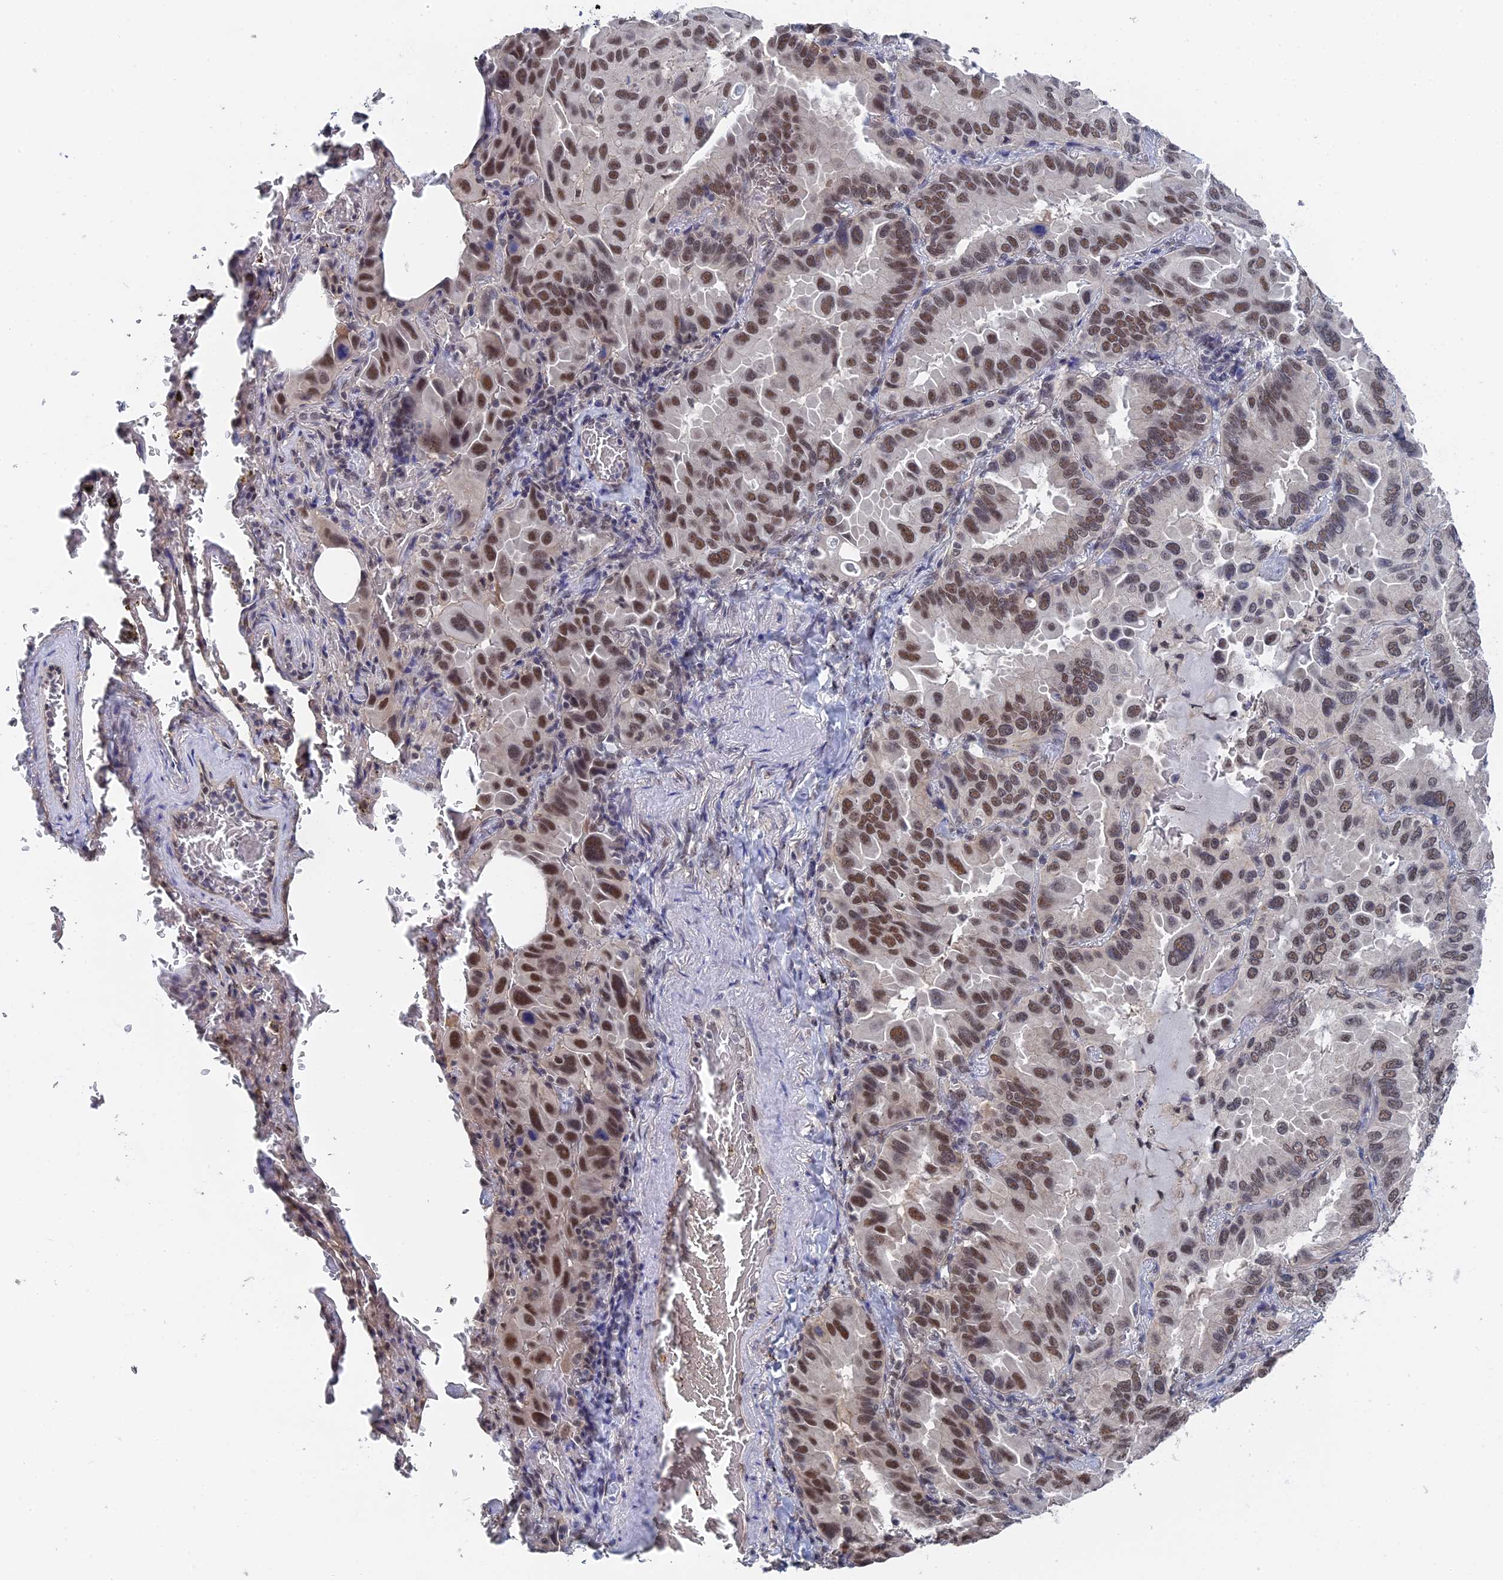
{"staining": {"intensity": "moderate", "quantity": ">75%", "location": "nuclear"}, "tissue": "lung cancer", "cell_type": "Tumor cells", "image_type": "cancer", "snomed": [{"axis": "morphology", "description": "Adenocarcinoma, NOS"}, {"axis": "topography", "description": "Lung"}], "caption": "This is a photomicrograph of IHC staining of adenocarcinoma (lung), which shows moderate expression in the nuclear of tumor cells.", "gene": "TSSC4", "patient": {"sex": "male", "age": 64}}